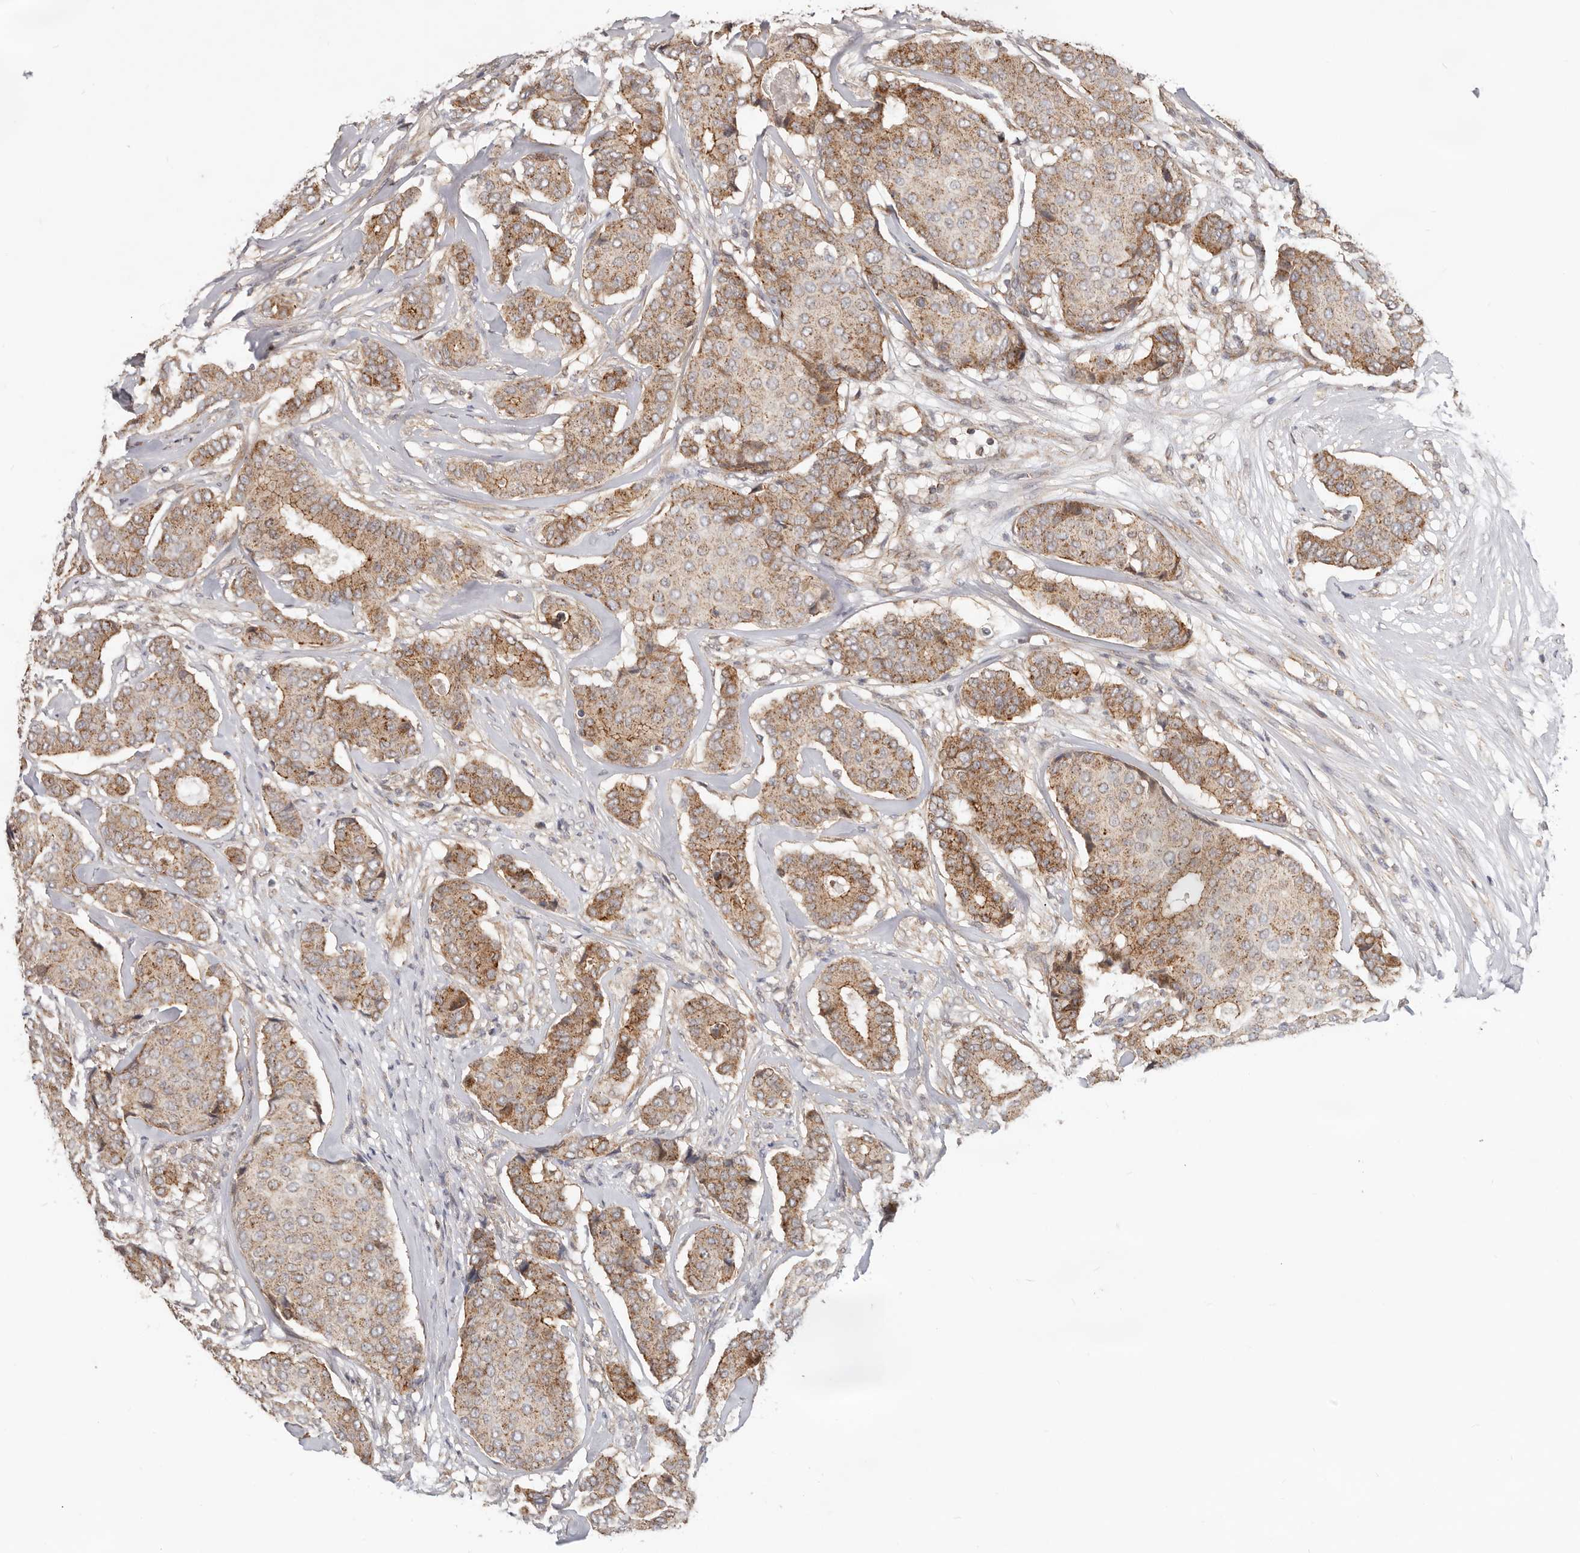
{"staining": {"intensity": "moderate", "quantity": ">75%", "location": "cytoplasmic/membranous"}, "tissue": "breast cancer", "cell_type": "Tumor cells", "image_type": "cancer", "snomed": [{"axis": "morphology", "description": "Duct carcinoma"}, {"axis": "topography", "description": "Breast"}], "caption": "Immunohistochemistry (IHC) (DAB) staining of human breast cancer (intraductal carcinoma) demonstrates moderate cytoplasmic/membranous protein positivity in about >75% of tumor cells. Immunohistochemistry stains the protein in brown and the nuclei are stained blue.", "gene": "USP49", "patient": {"sex": "female", "age": 75}}